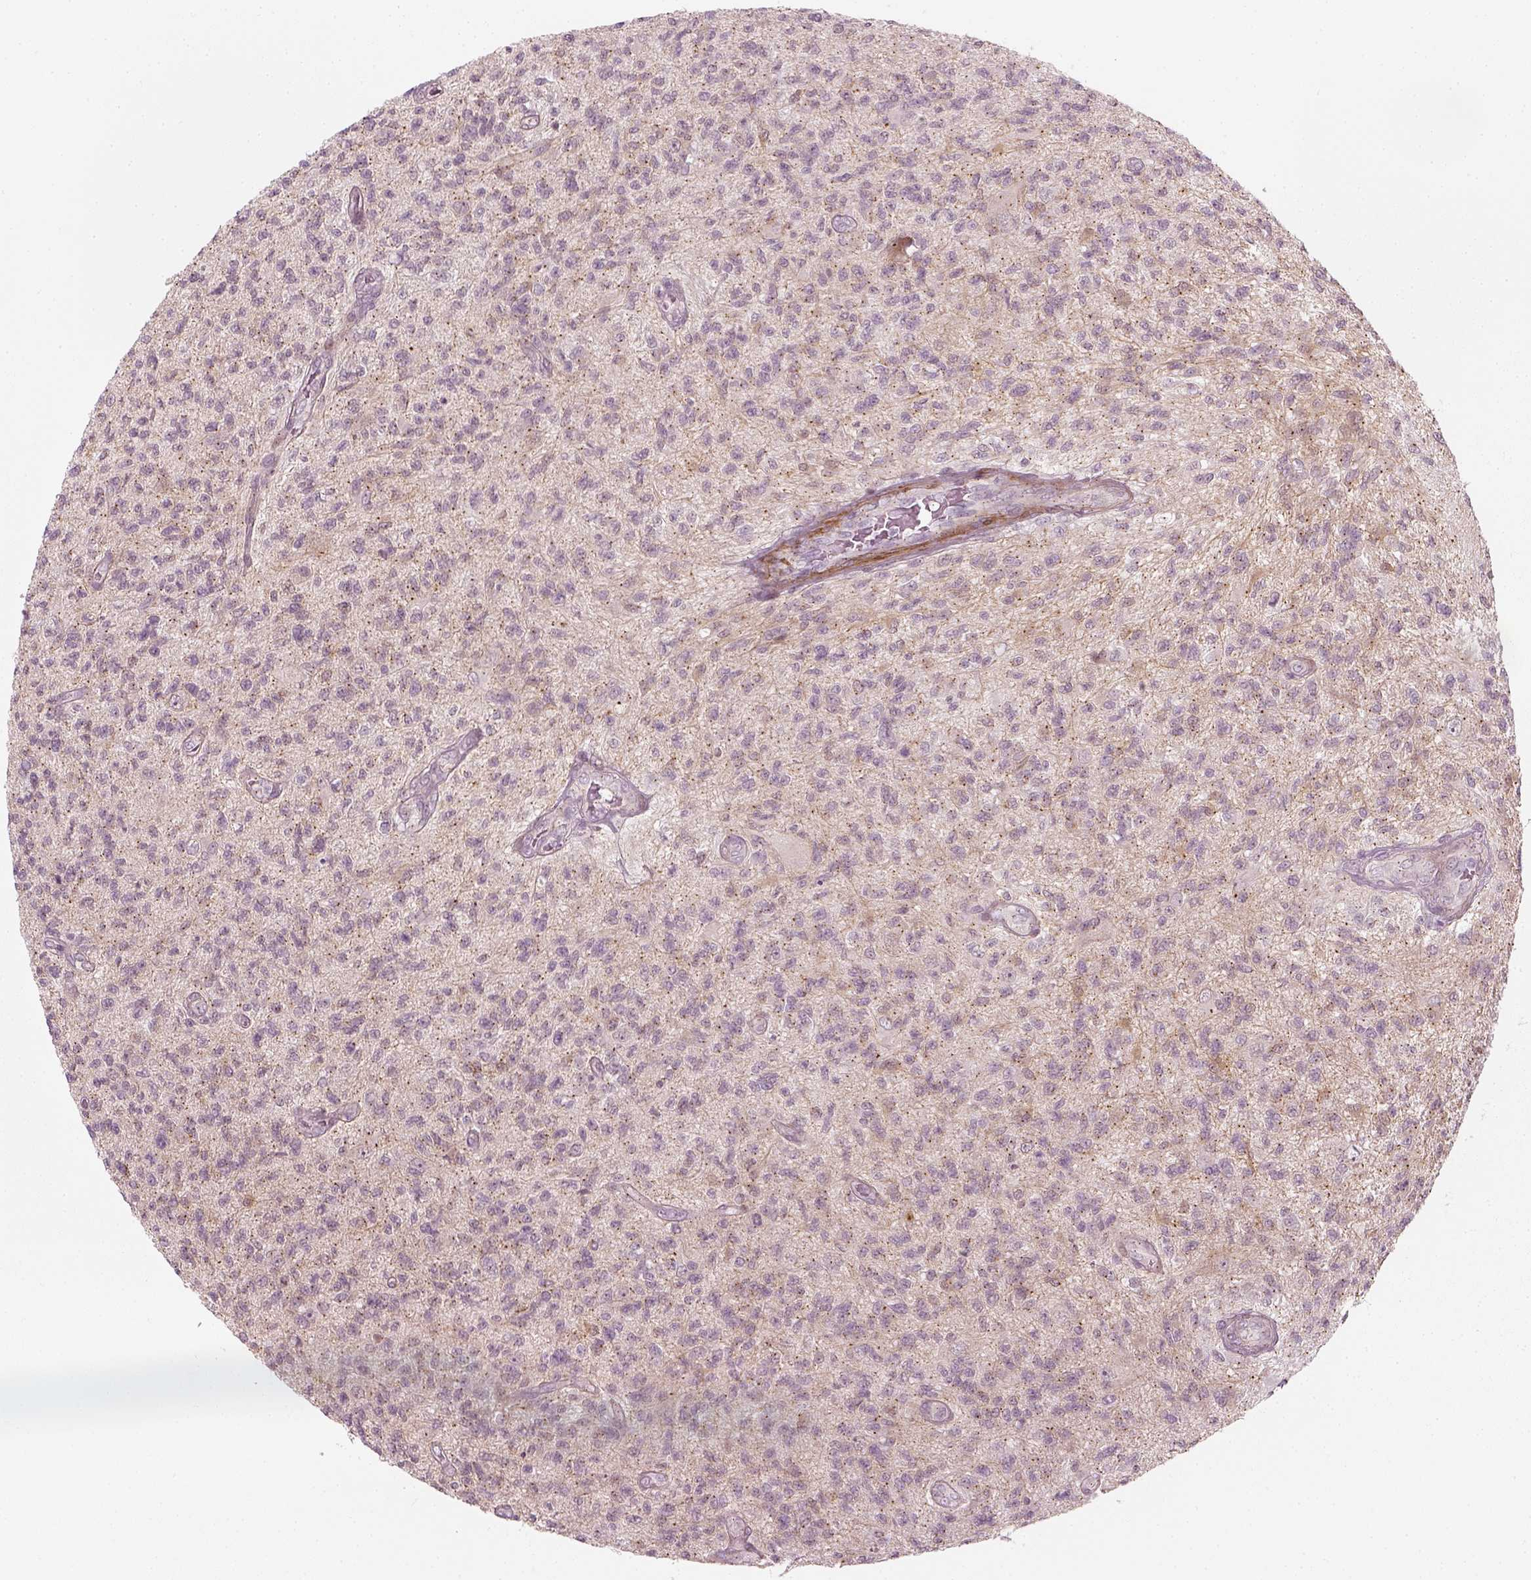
{"staining": {"intensity": "negative", "quantity": "none", "location": "none"}, "tissue": "glioma", "cell_type": "Tumor cells", "image_type": "cancer", "snomed": [{"axis": "morphology", "description": "Glioma, malignant, High grade"}, {"axis": "topography", "description": "Brain"}], "caption": "An IHC micrograph of glioma is shown. There is no staining in tumor cells of glioma.", "gene": "MLIP", "patient": {"sex": "male", "age": 56}}